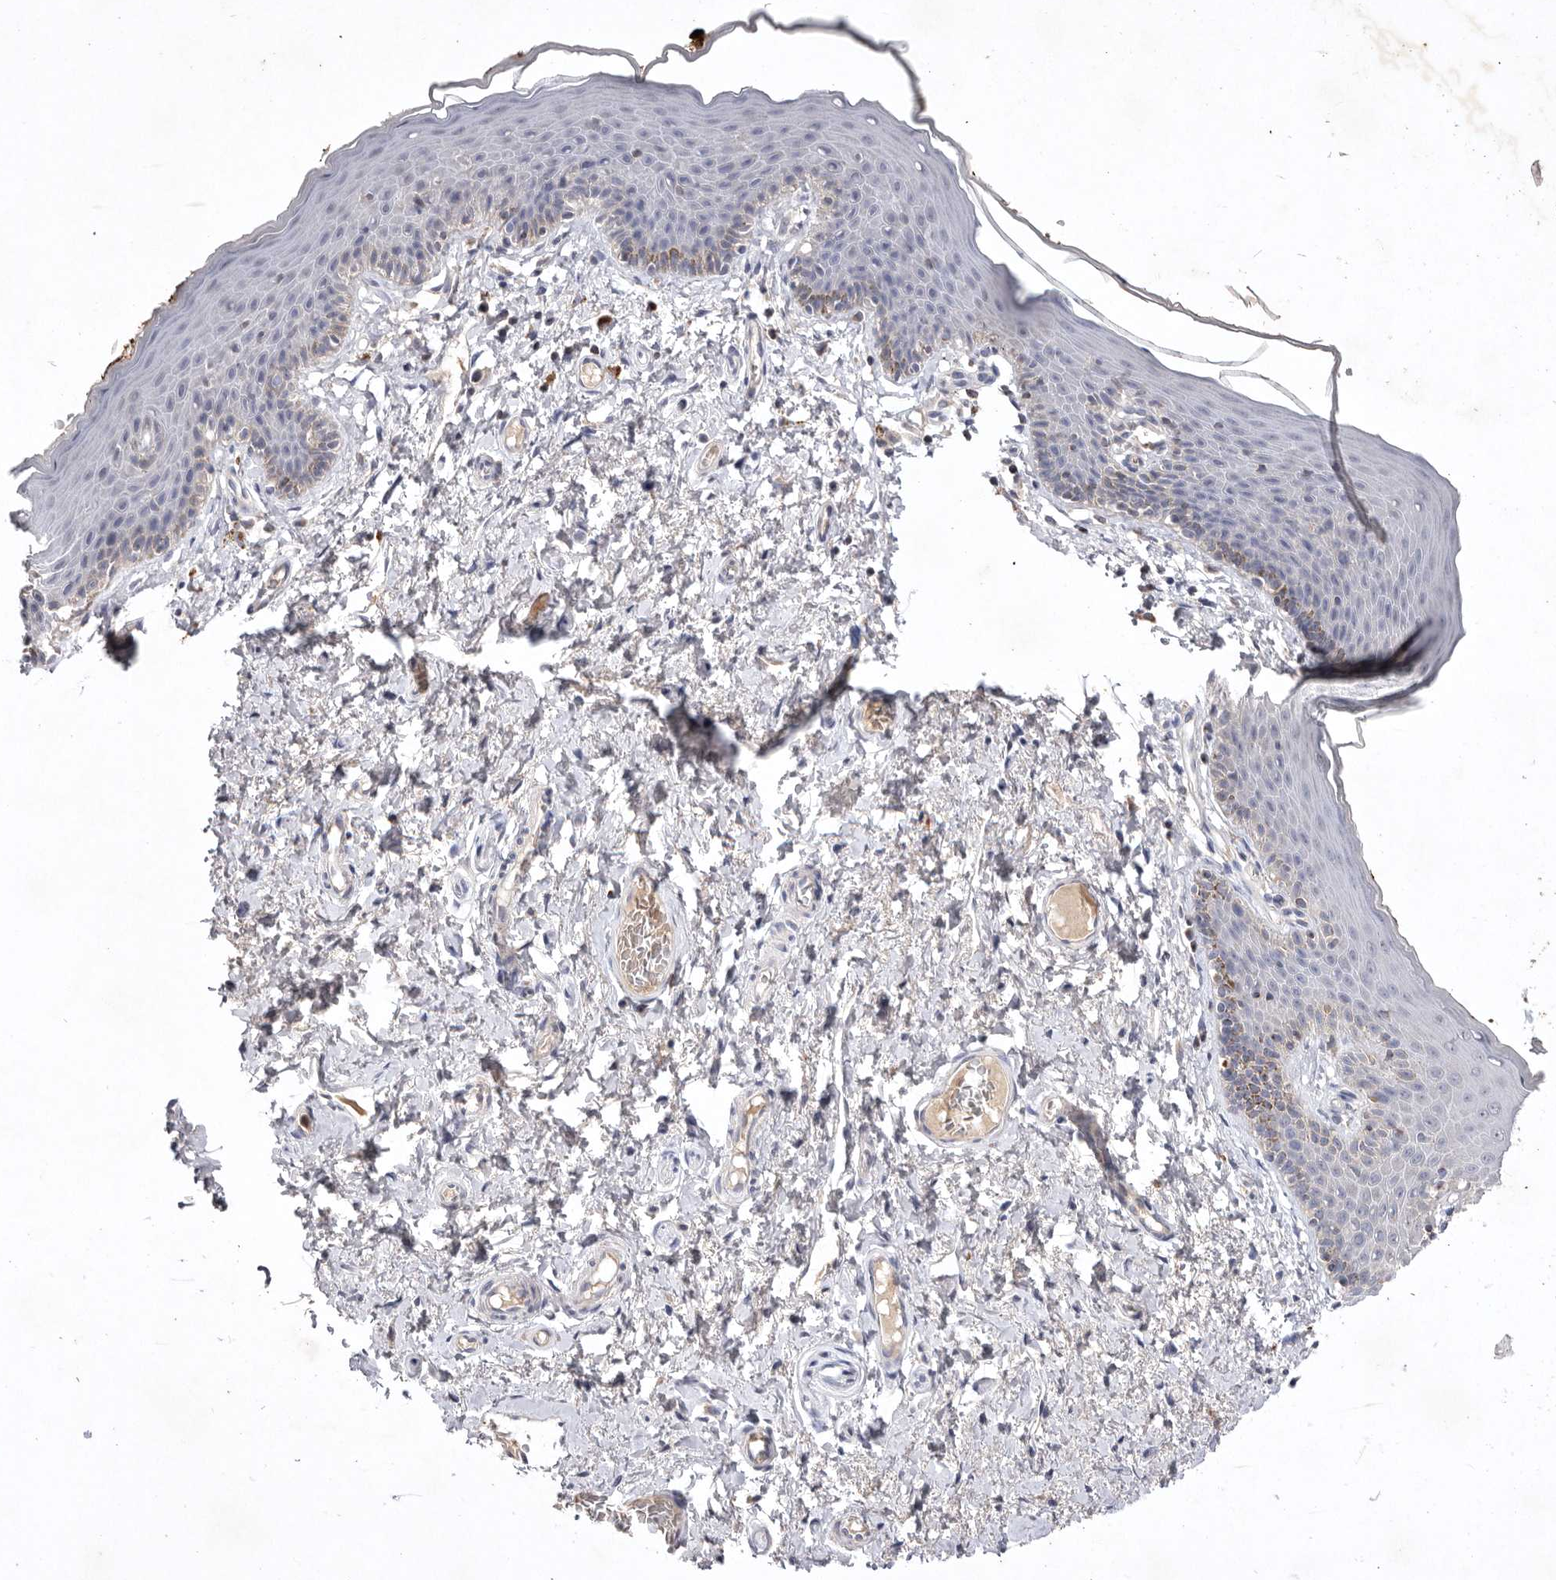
{"staining": {"intensity": "weak", "quantity": "<25%", "location": "cytoplasmic/membranous"}, "tissue": "skin", "cell_type": "Epidermal cells", "image_type": "normal", "snomed": [{"axis": "morphology", "description": "Normal tissue, NOS"}, {"axis": "topography", "description": "Vulva"}], "caption": "IHC micrograph of unremarkable skin: human skin stained with DAB (3,3'-diaminobenzidine) demonstrates no significant protein positivity in epidermal cells. (Stains: DAB (3,3'-diaminobenzidine) immunohistochemistry (IHC) with hematoxylin counter stain, Microscopy: brightfield microscopy at high magnification).", "gene": "TNFSF14", "patient": {"sex": "female", "age": 66}}